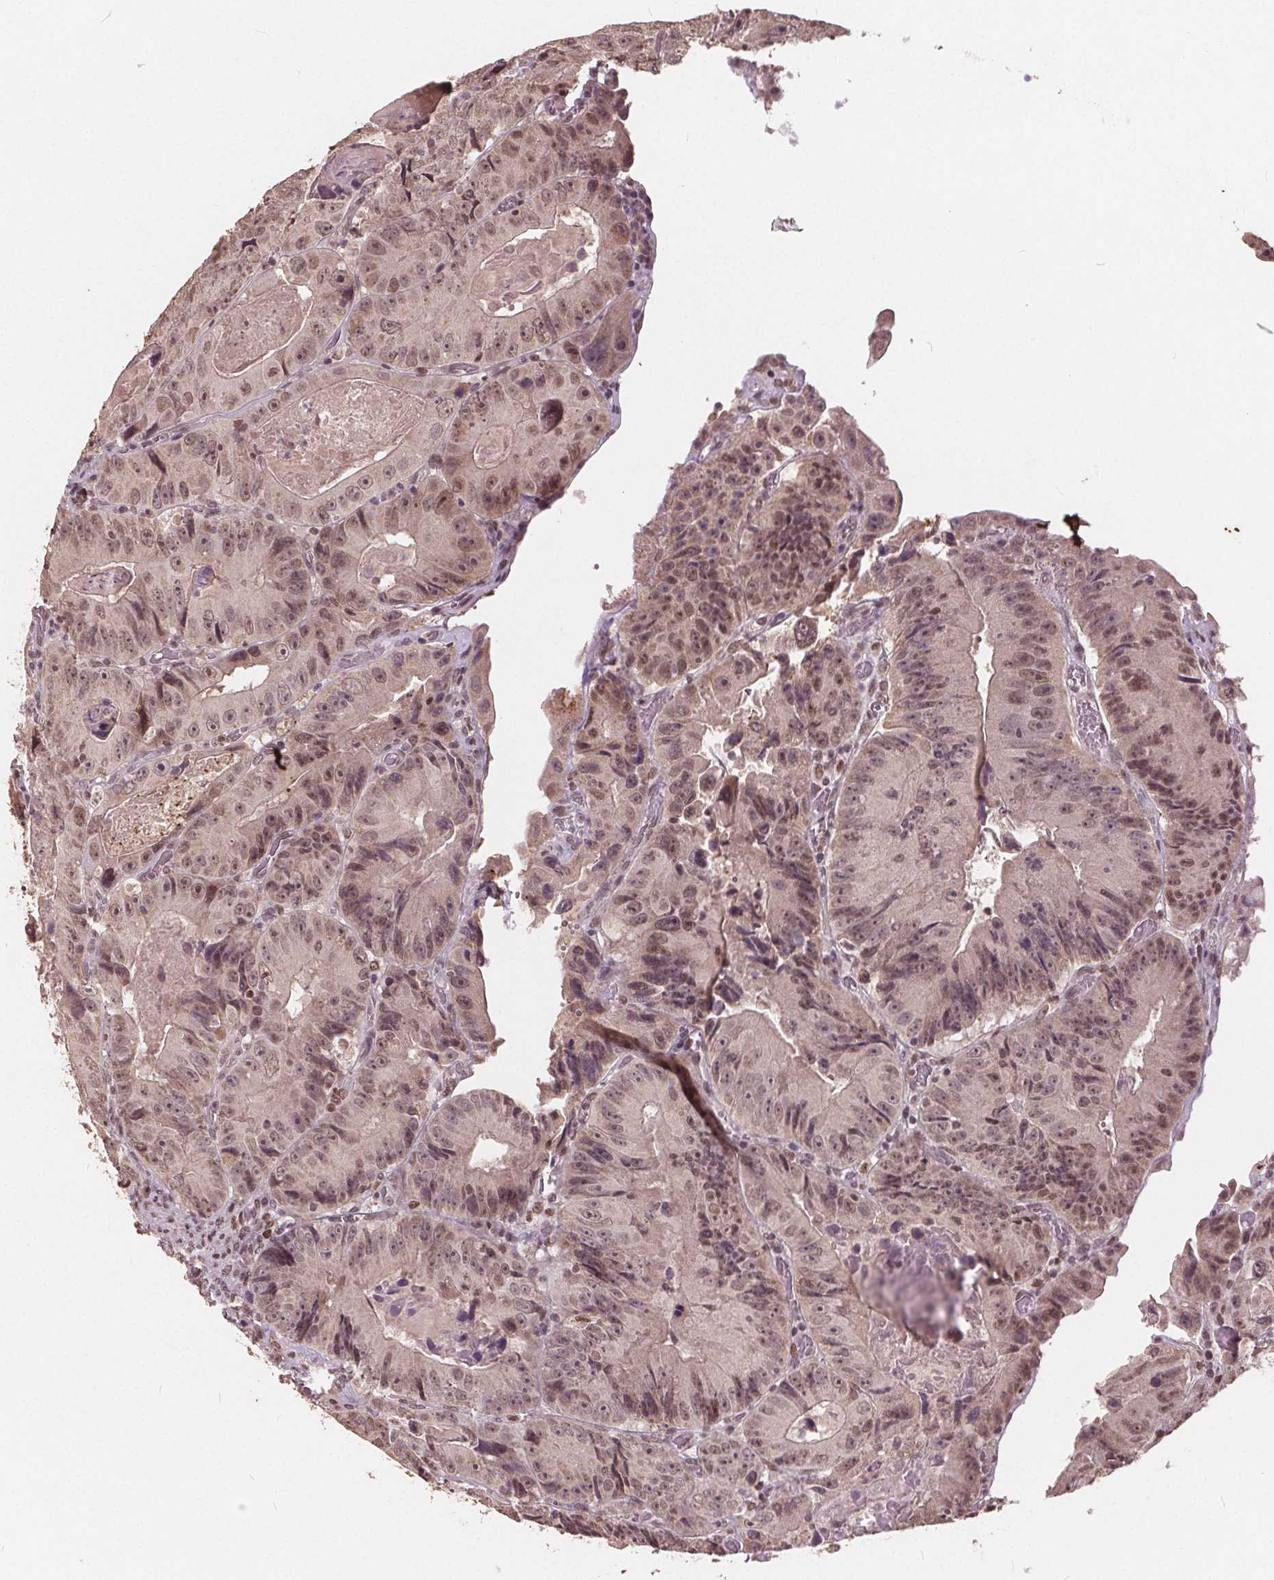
{"staining": {"intensity": "moderate", "quantity": "25%-75%", "location": "nuclear"}, "tissue": "colorectal cancer", "cell_type": "Tumor cells", "image_type": "cancer", "snomed": [{"axis": "morphology", "description": "Adenocarcinoma, NOS"}, {"axis": "topography", "description": "Colon"}], "caption": "IHC histopathology image of human adenocarcinoma (colorectal) stained for a protein (brown), which demonstrates medium levels of moderate nuclear positivity in about 25%-75% of tumor cells.", "gene": "DNMT3B", "patient": {"sex": "female", "age": 86}}